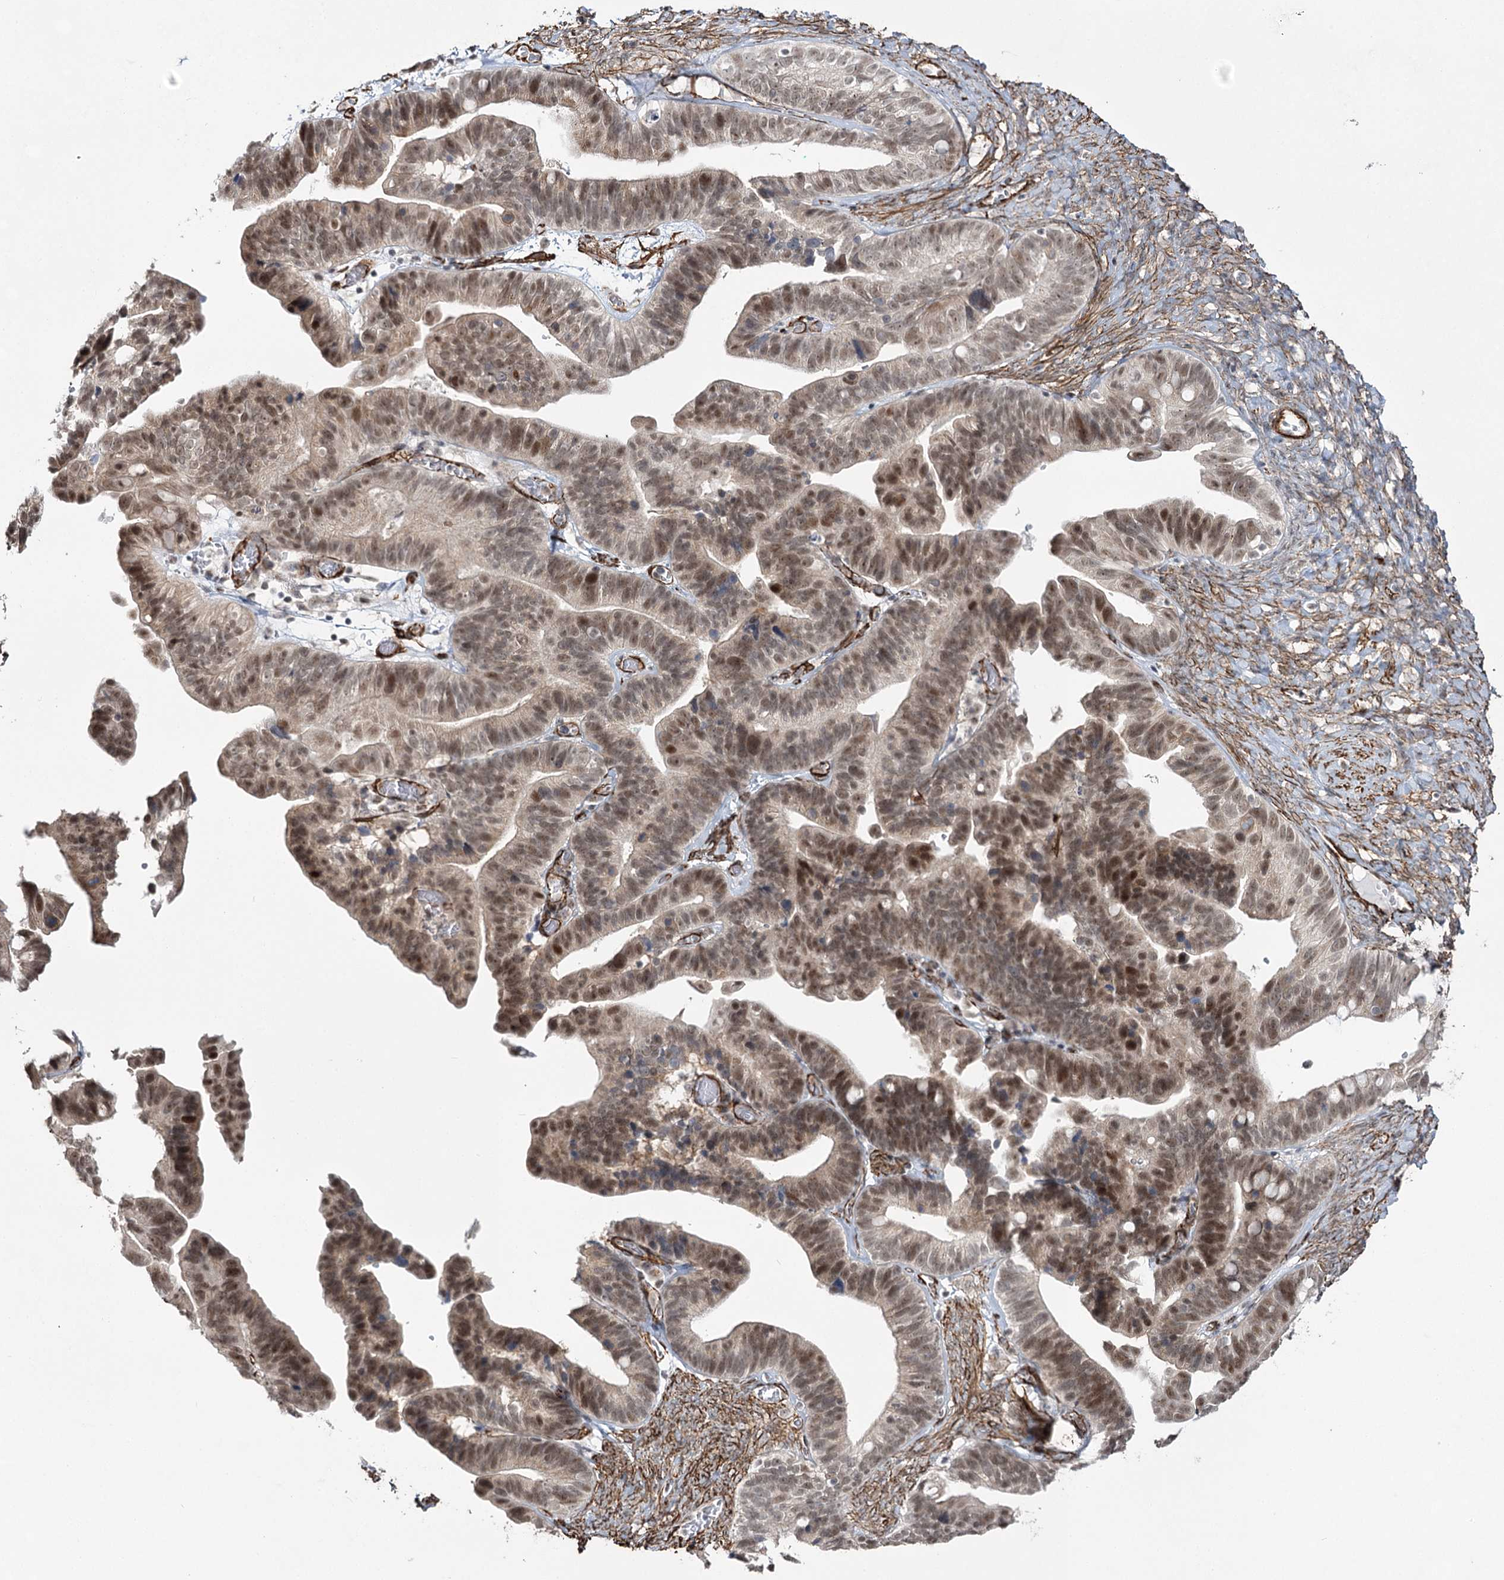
{"staining": {"intensity": "moderate", "quantity": ">75%", "location": "nuclear"}, "tissue": "ovarian cancer", "cell_type": "Tumor cells", "image_type": "cancer", "snomed": [{"axis": "morphology", "description": "Cystadenocarcinoma, serous, NOS"}, {"axis": "topography", "description": "Ovary"}], "caption": "Ovarian cancer stained with a brown dye shows moderate nuclear positive expression in approximately >75% of tumor cells.", "gene": "CWF19L1", "patient": {"sex": "female", "age": 56}}